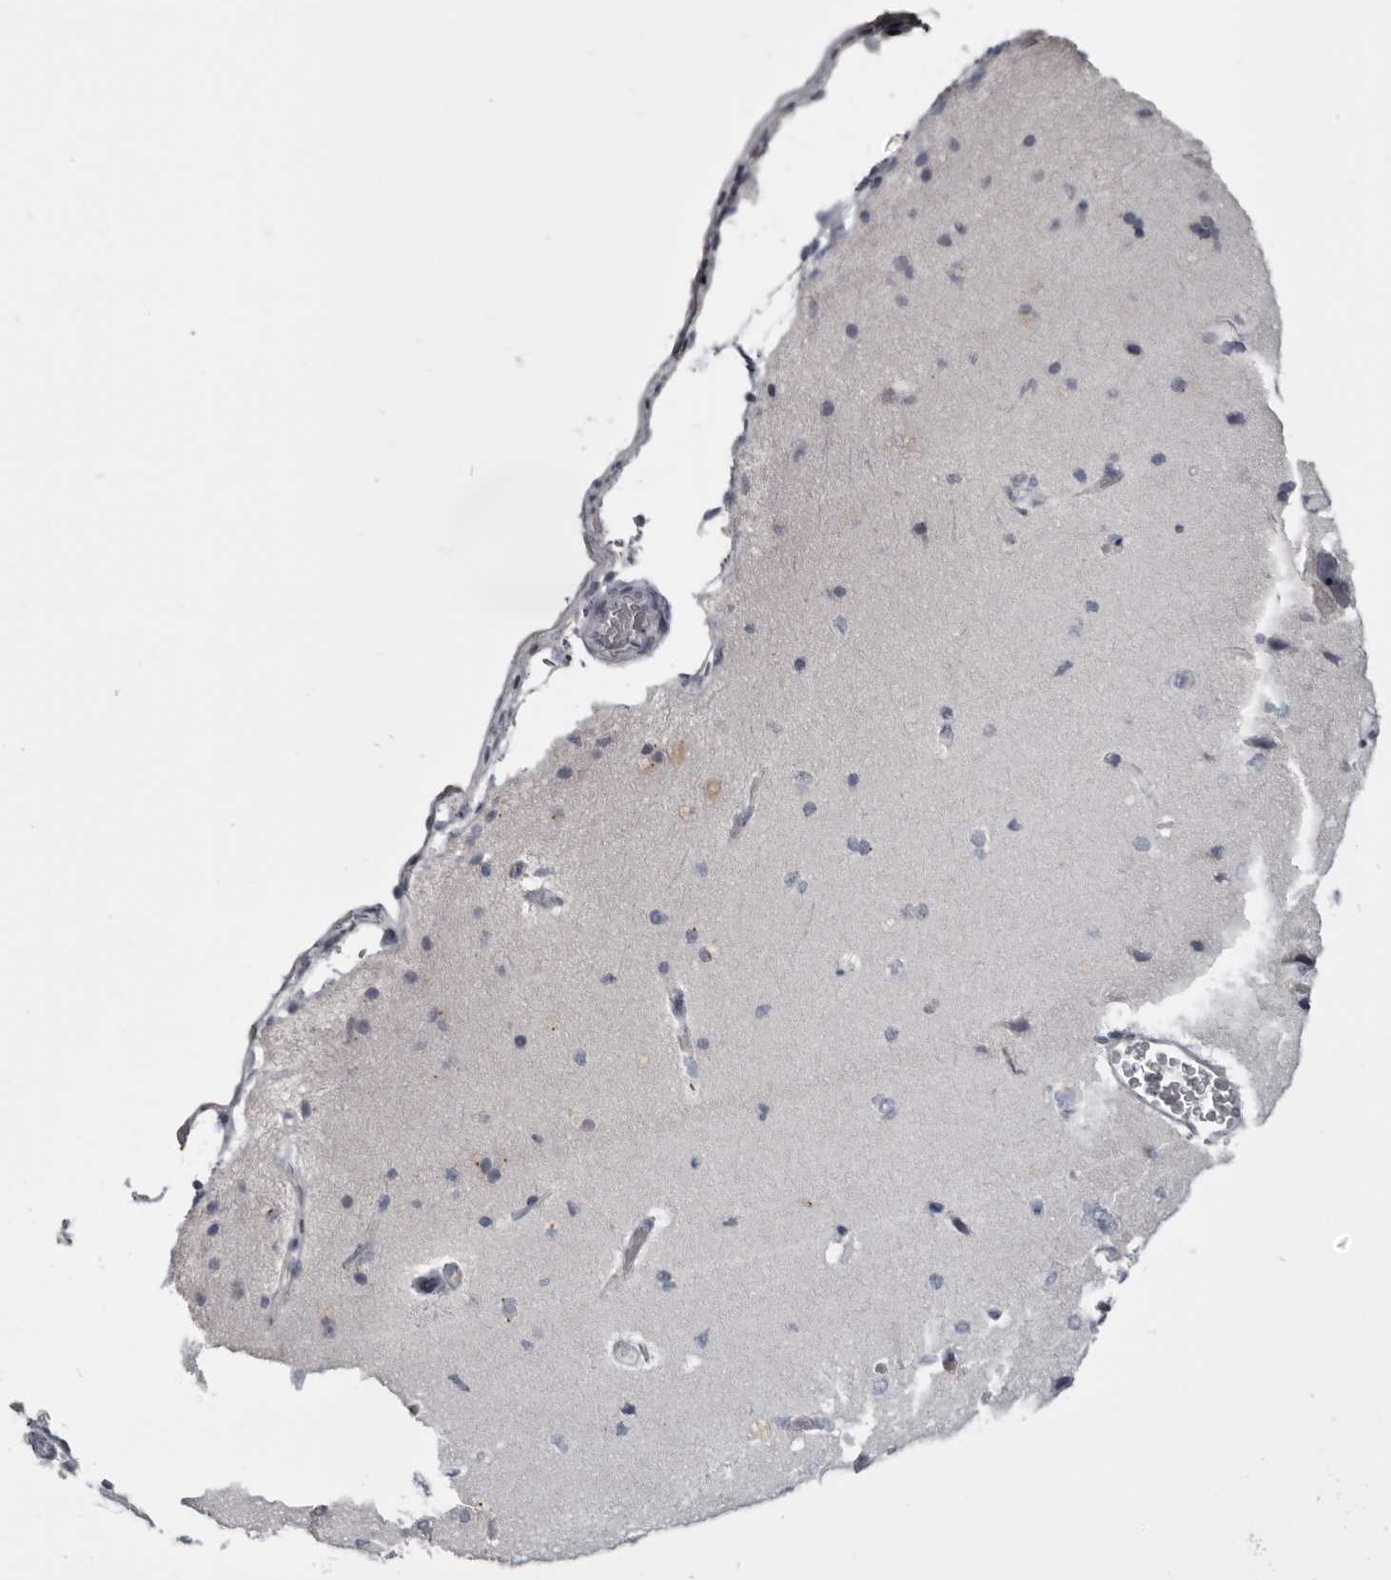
{"staining": {"intensity": "negative", "quantity": "none", "location": "none"}, "tissue": "cerebral cortex", "cell_type": "Endothelial cells", "image_type": "normal", "snomed": [{"axis": "morphology", "description": "Normal tissue, NOS"}, {"axis": "topography", "description": "Cerebral cortex"}], "caption": "Immunohistochemistry (IHC) image of benign cerebral cortex: cerebral cortex stained with DAB reveals no significant protein positivity in endothelial cells.", "gene": "CGN", "patient": {"sex": "male", "age": 62}}